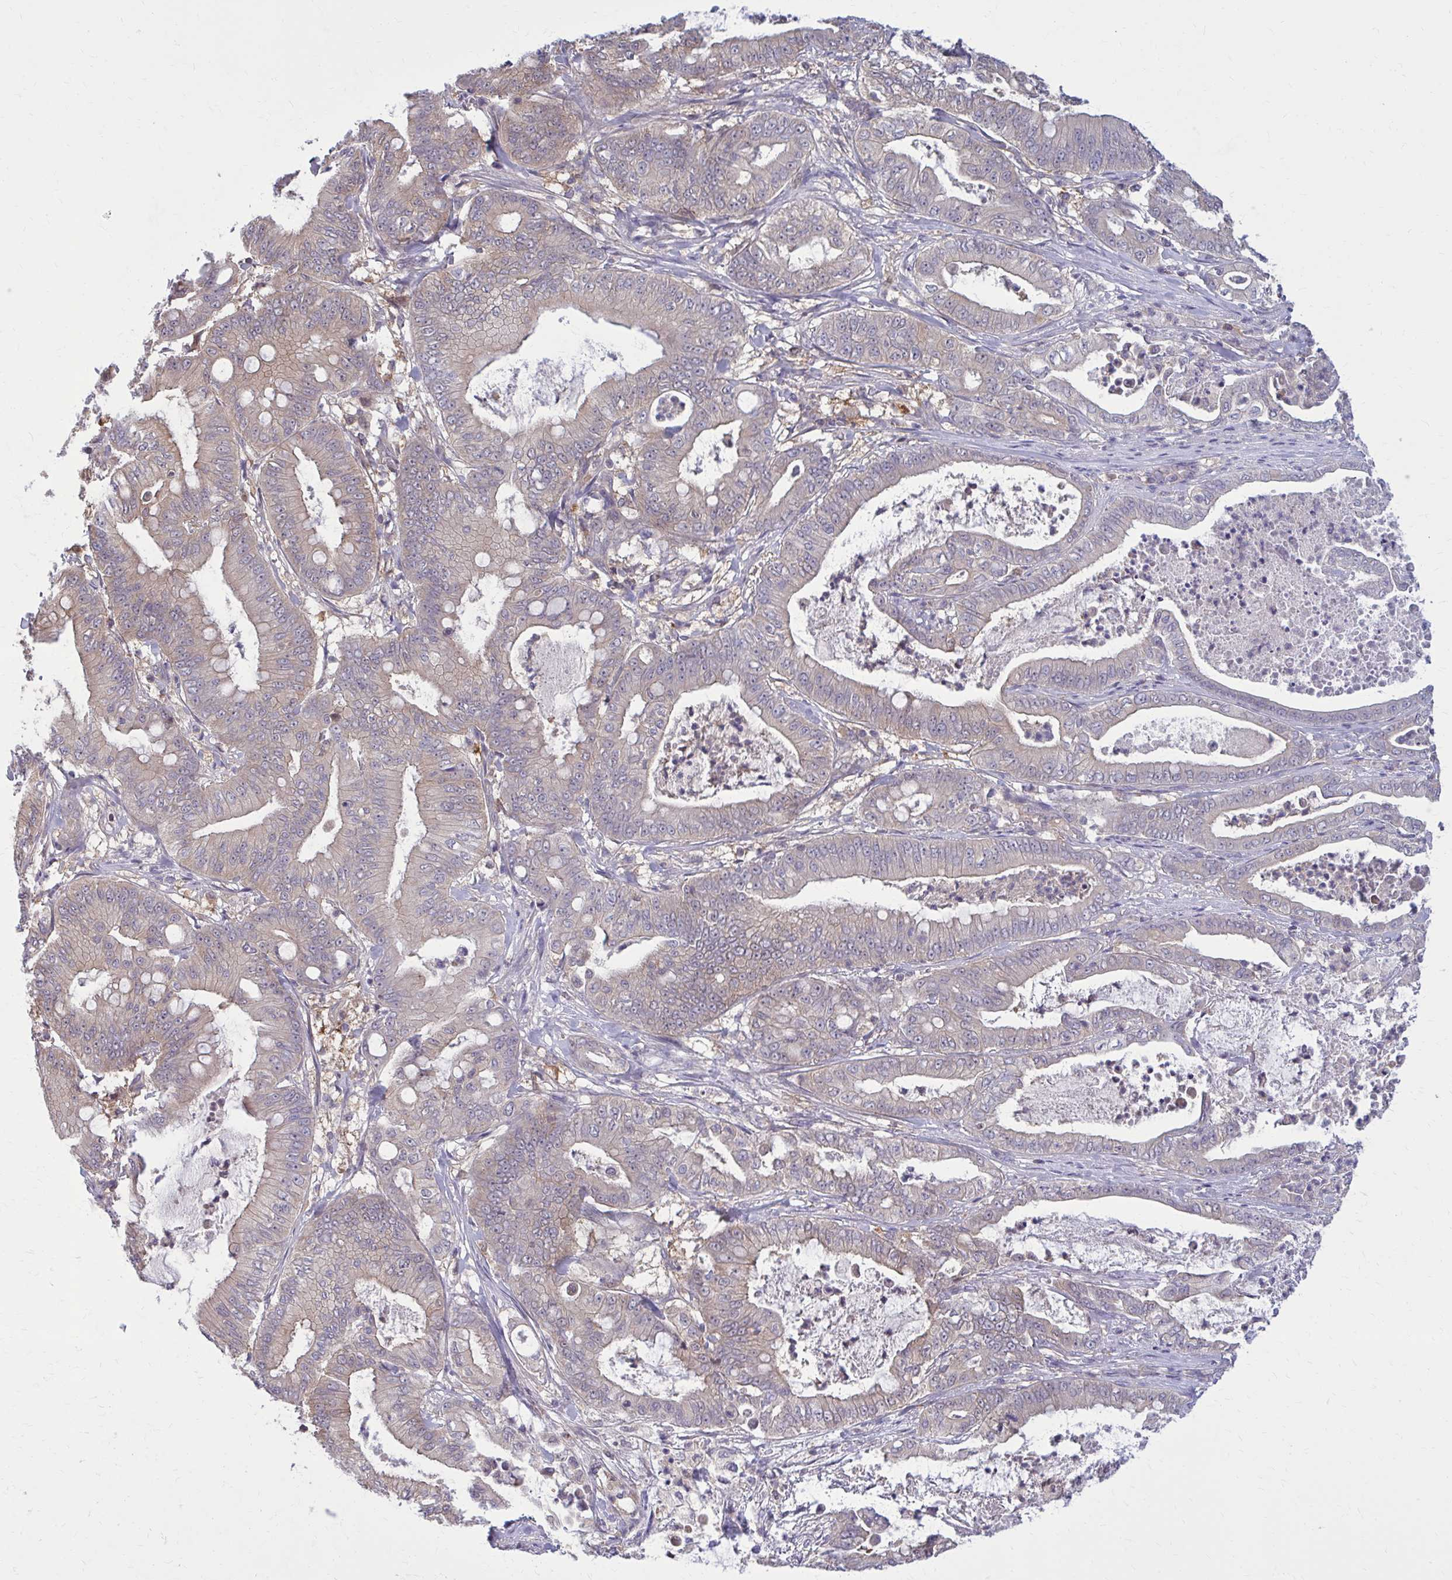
{"staining": {"intensity": "weak", "quantity": "25%-75%", "location": "cytoplasmic/membranous"}, "tissue": "pancreatic cancer", "cell_type": "Tumor cells", "image_type": "cancer", "snomed": [{"axis": "morphology", "description": "Adenocarcinoma, NOS"}, {"axis": "topography", "description": "Pancreas"}], "caption": "The image displays immunohistochemical staining of adenocarcinoma (pancreatic). There is weak cytoplasmic/membranous staining is seen in about 25%-75% of tumor cells.", "gene": "DBI", "patient": {"sex": "male", "age": 71}}